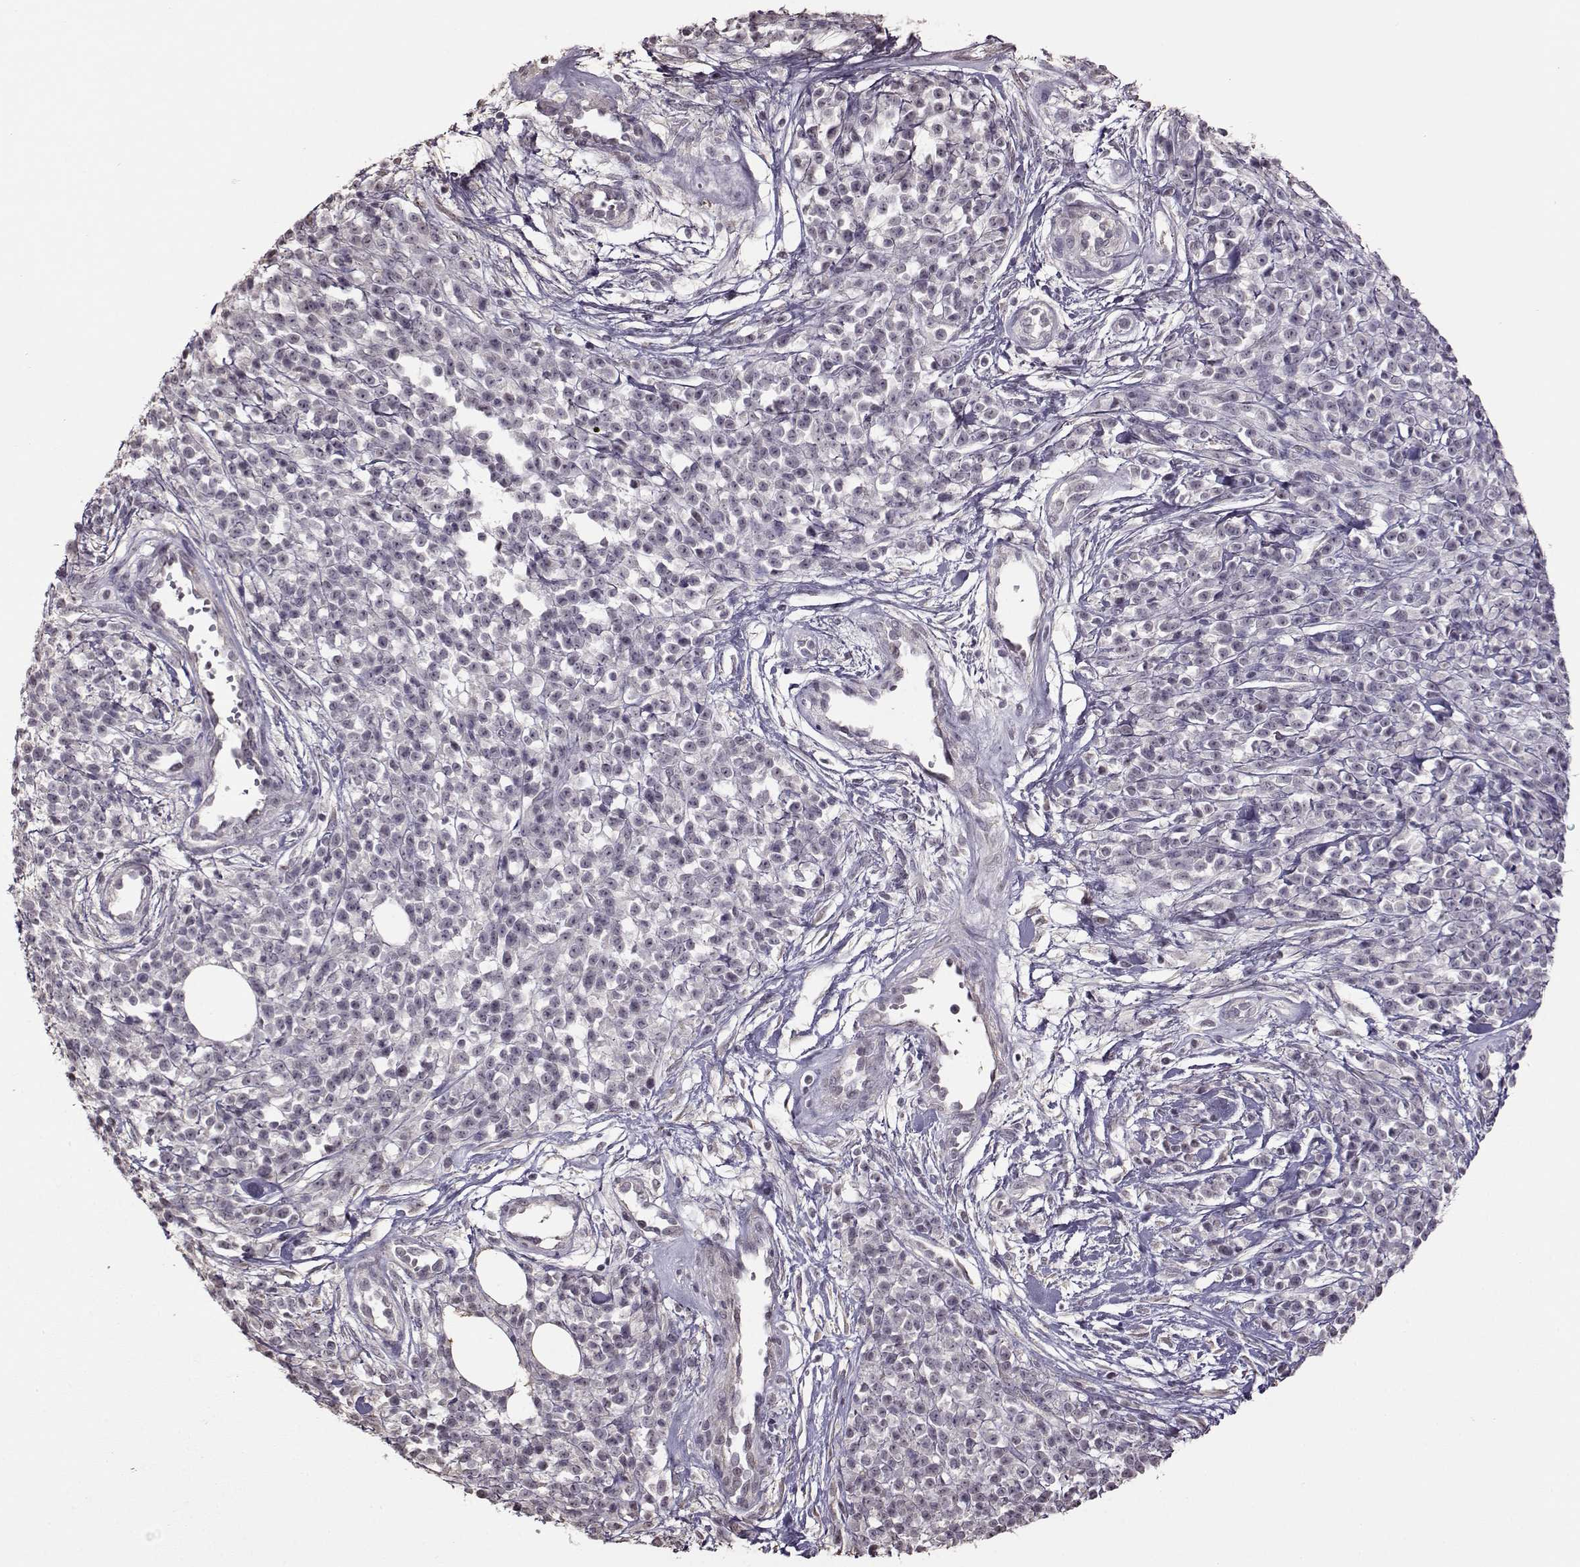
{"staining": {"intensity": "negative", "quantity": "none", "location": "none"}, "tissue": "melanoma", "cell_type": "Tumor cells", "image_type": "cancer", "snomed": [{"axis": "morphology", "description": "Malignant melanoma, NOS"}, {"axis": "topography", "description": "Skin"}, {"axis": "topography", "description": "Skin of trunk"}], "caption": "A high-resolution histopathology image shows IHC staining of malignant melanoma, which shows no significant expression in tumor cells.", "gene": "FSHB", "patient": {"sex": "male", "age": 74}}